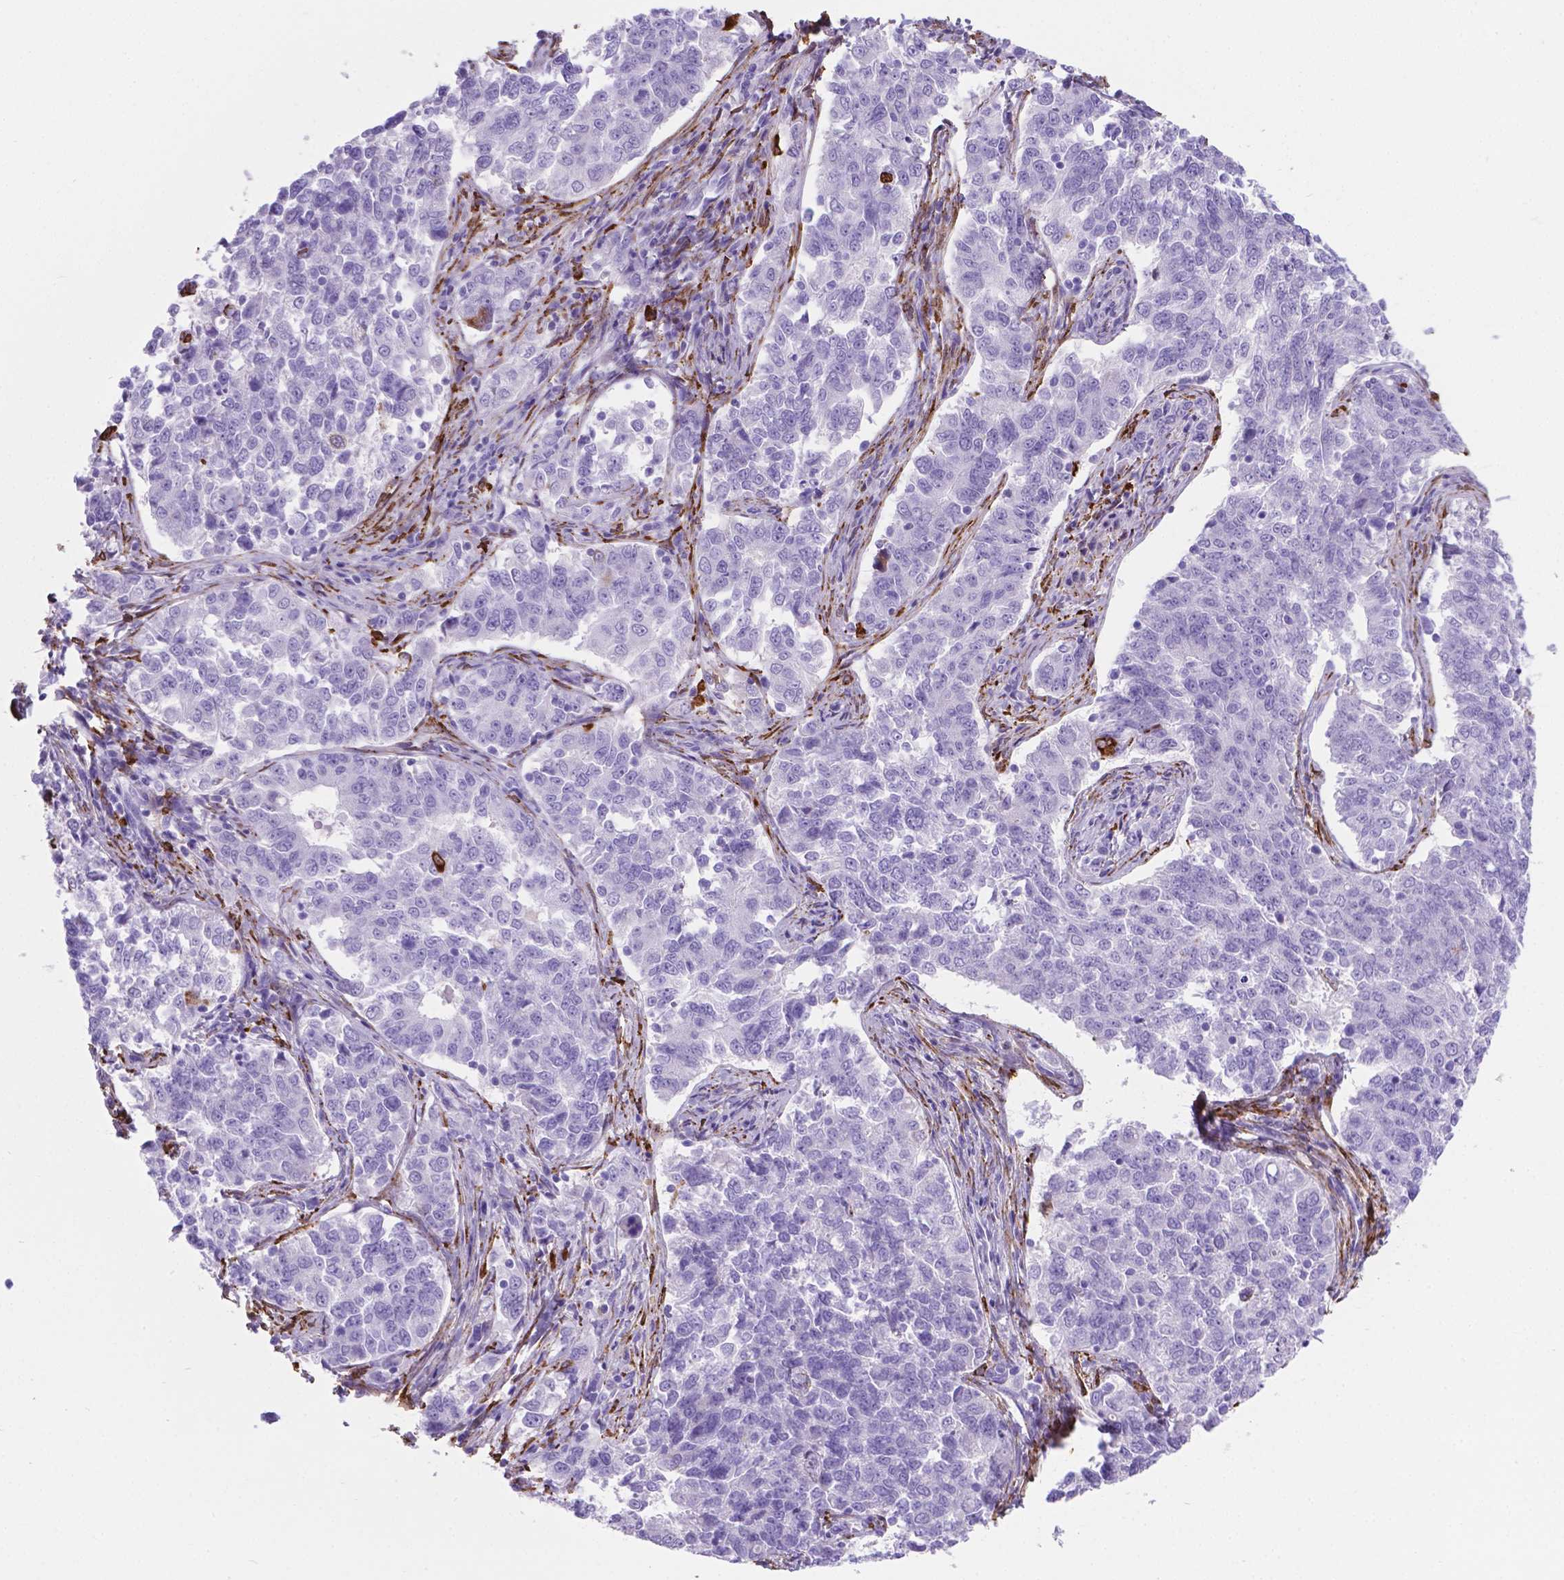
{"staining": {"intensity": "negative", "quantity": "none", "location": "none"}, "tissue": "endometrial cancer", "cell_type": "Tumor cells", "image_type": "cancer", "snomed": [{"axis": "morphology", "description": "Adenocarcinoma, NOS"}, {"axis": "topography", "description": "Endometrium"}], "caption": "Micrograph shows no protein expression in tumor cells of endometrial cancer tissue.", "gene": "MACF1", "patient": {"sex": "female", "age": 43}}